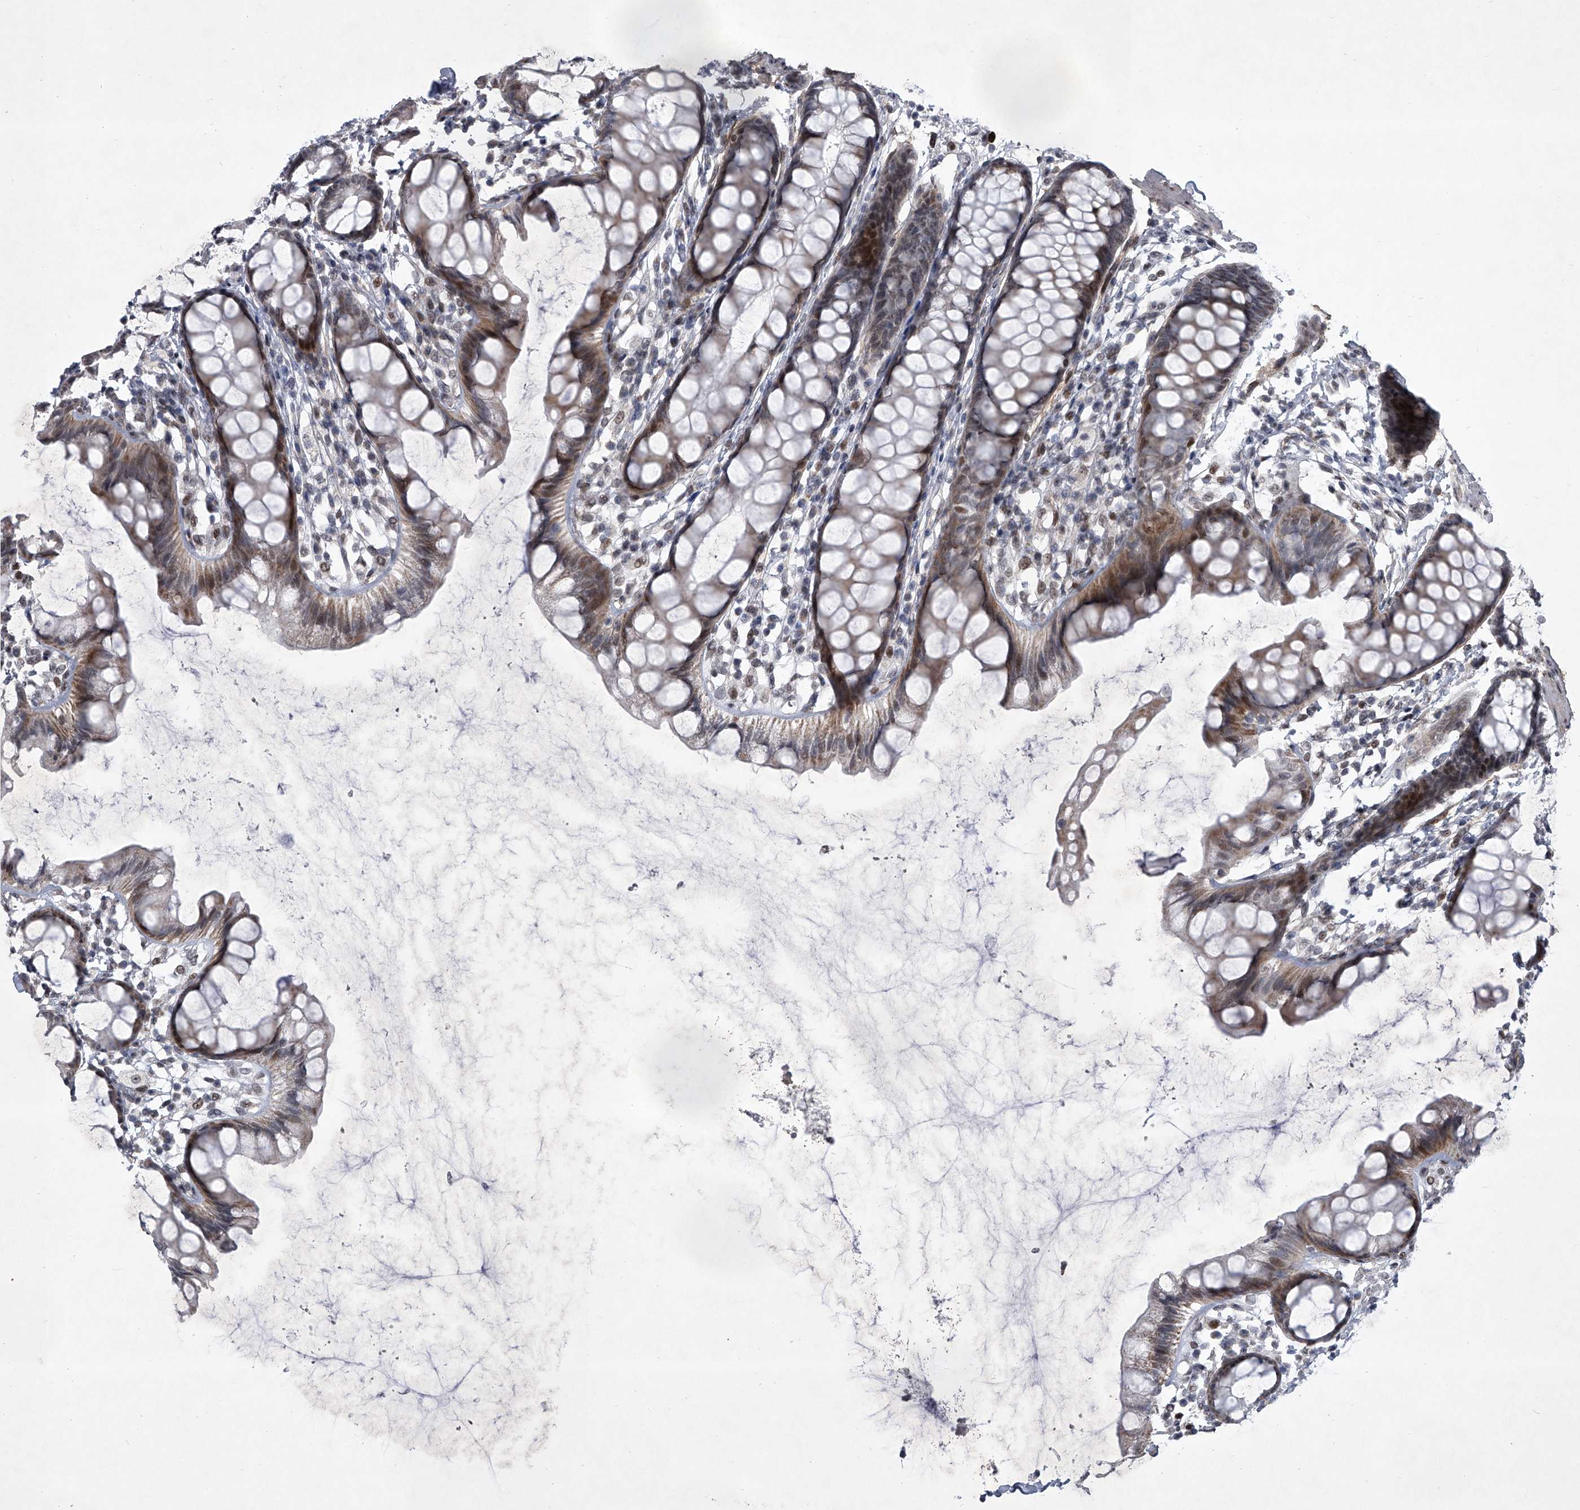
{"staining": {"intensity": "moderate", "quantity": "25%-75%", "location": "cytoplasmic/membranous,nuclear"}, "tissue": "rectum", "cell_type": "Glandular cells", "image_type": "normal", "snomed": [{"axis": "morphology", "description": "Normal tissue, NOS"}, {"axis": "topography", "description": "Rectum"}], "caption": "IHC of normal rectum exhibits medium levels of moderate cytoplasmic/membranous,nuclear expression in about 25%-75% of glandular cells. Using DAB (3,3'-diaminobenzidine) (brown) and hematoxylin (blue) stains, captured at high magnification using brightfield microscopy.", "gene": "MLLT1", "patient": {"sex": "female", "age": 65}}